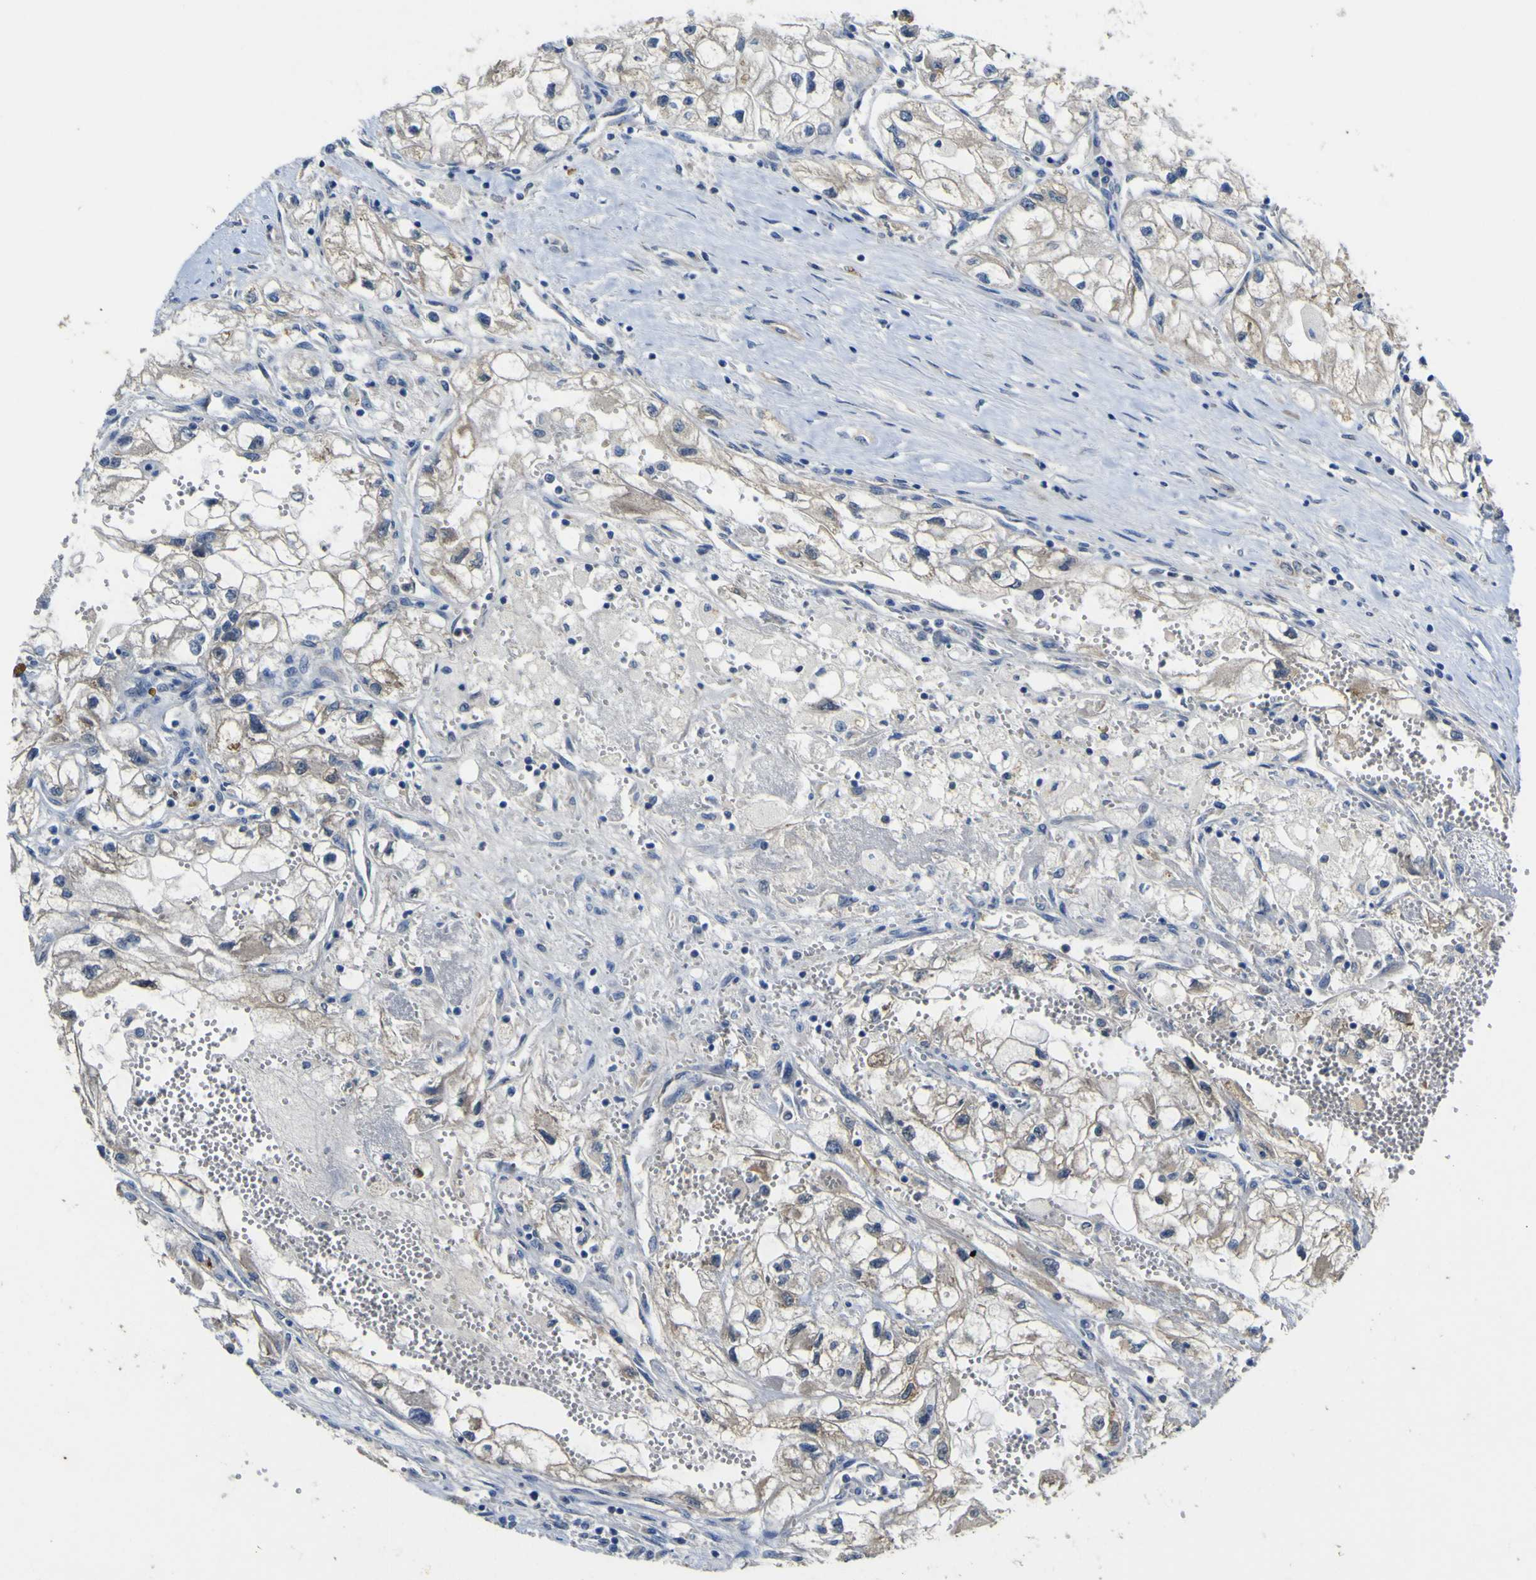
{"staining": {"intensity": "weak", "quantity": "<25%", "location": "cytoplasmic/membranous"}, "tissue": "renal cancer", "cell_type": "Tumor cells", "image_type": "cancer", "snomed": [{"axis": "morphology", "description": "Adenocarcinoma, NOS"}, {"axis": "topography", "description": "Kidney"}], "caption": "This is a image of immunohistochemistry staining of renal cancer, which shows no staining in tumor cells.", "gene": "LDLR", "patient": {"sex": "female", "age": 70}}